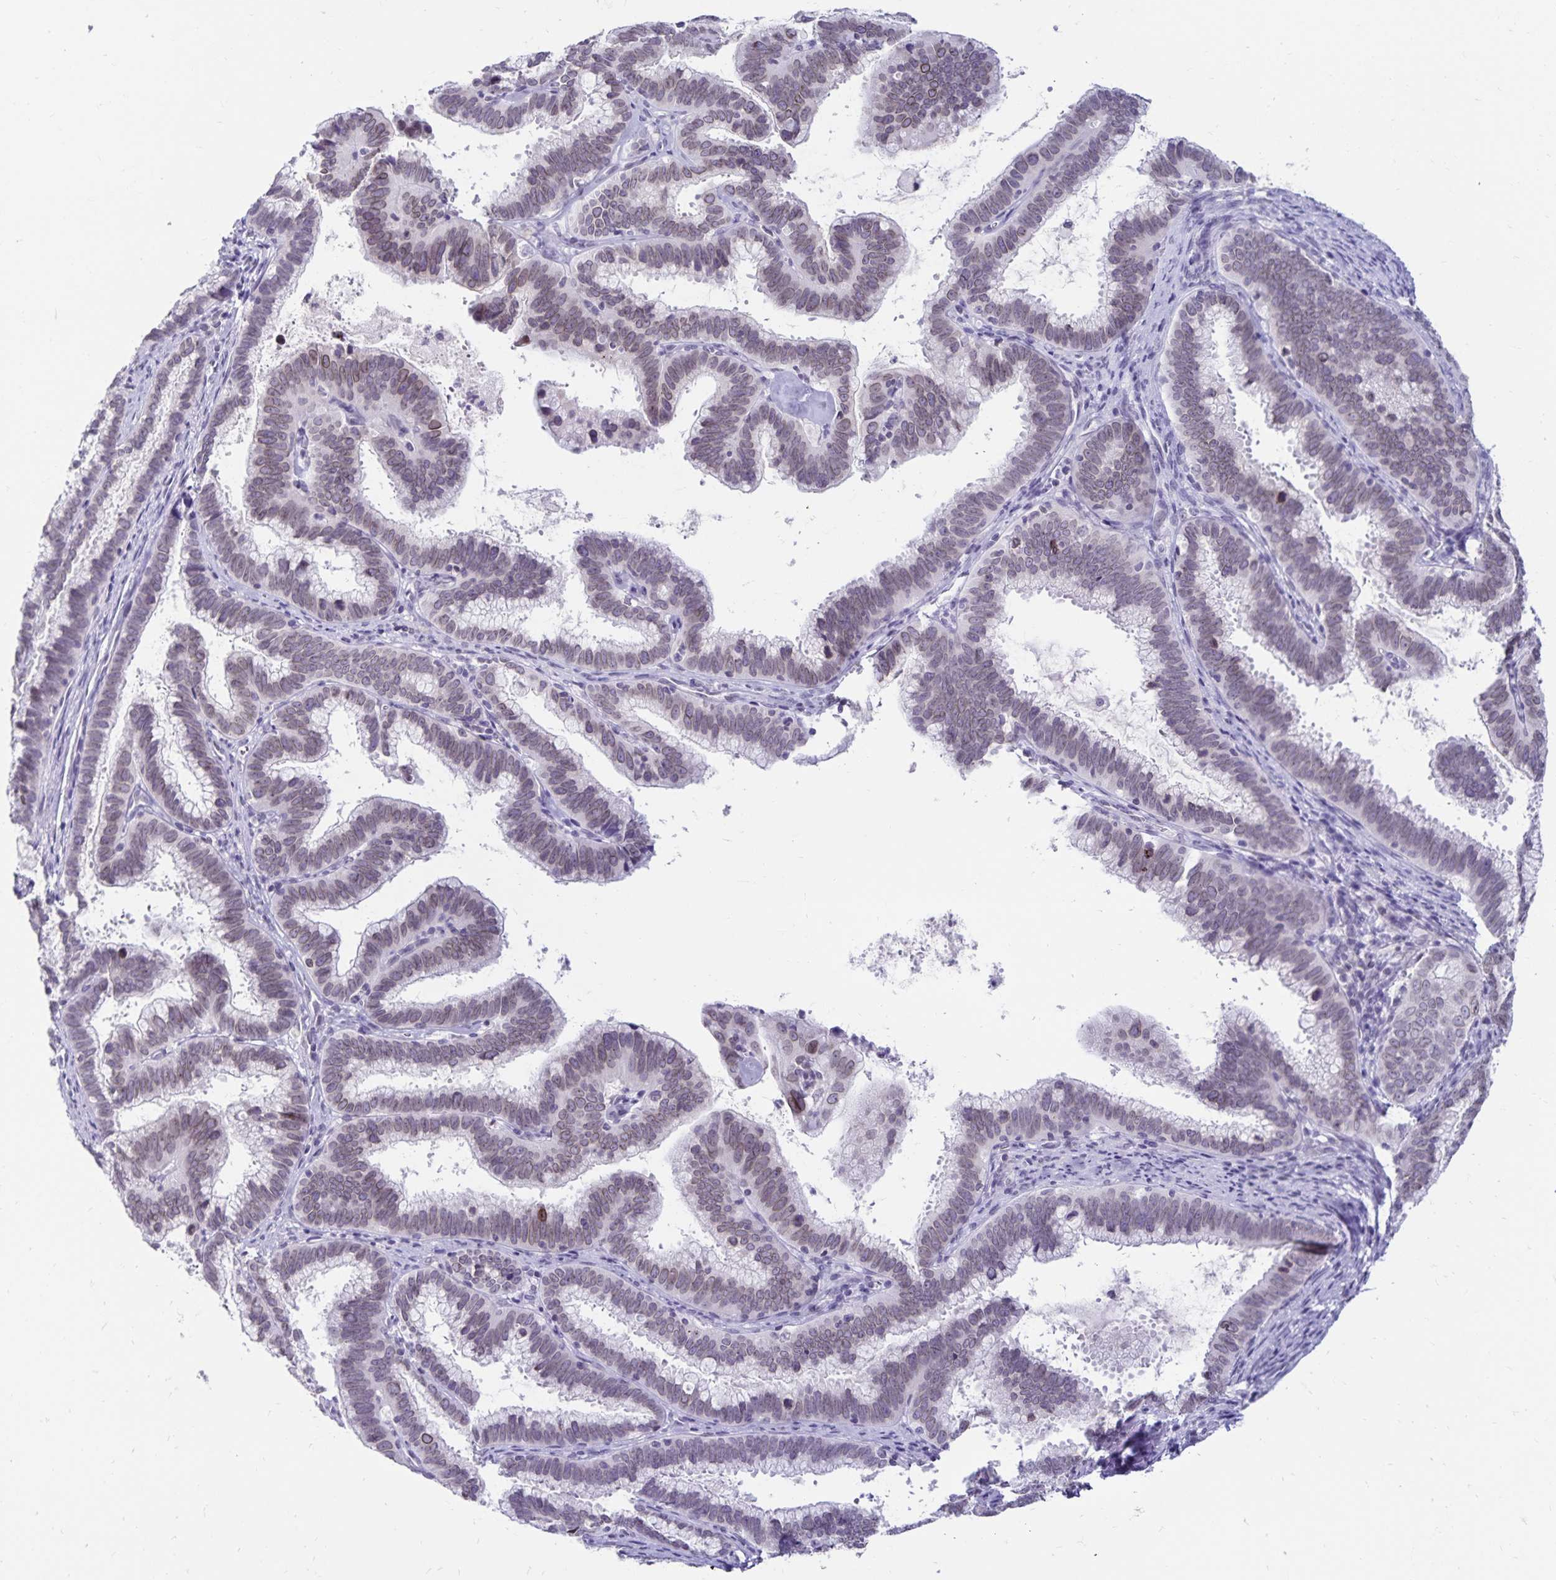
{"staining": {"intensity": "weak", "quantity": "25%-75%", "location": "cytoplasmic/membranous,nuclear"}, "tissue": "cervical cancer", "cell_type": "Tumor cells", "image_type": "cancer", "snomed": [{"axis": "morphology", "description": "Adenocarcinoma, NOS"}, {"axis": "topography", "description": "Cervix"}], "caption": "Immunohistochemical staining of cervical adenocarcinoma displays weak cytoplasmic/membranous and nuclear protein positivity in approximately 25%-75% of tumor cells. (DAB IHC, brown staining for protein, blue staining for nuclei).", "gene": "FAM166C", "patient": {"sex": "female", "age": 61}}